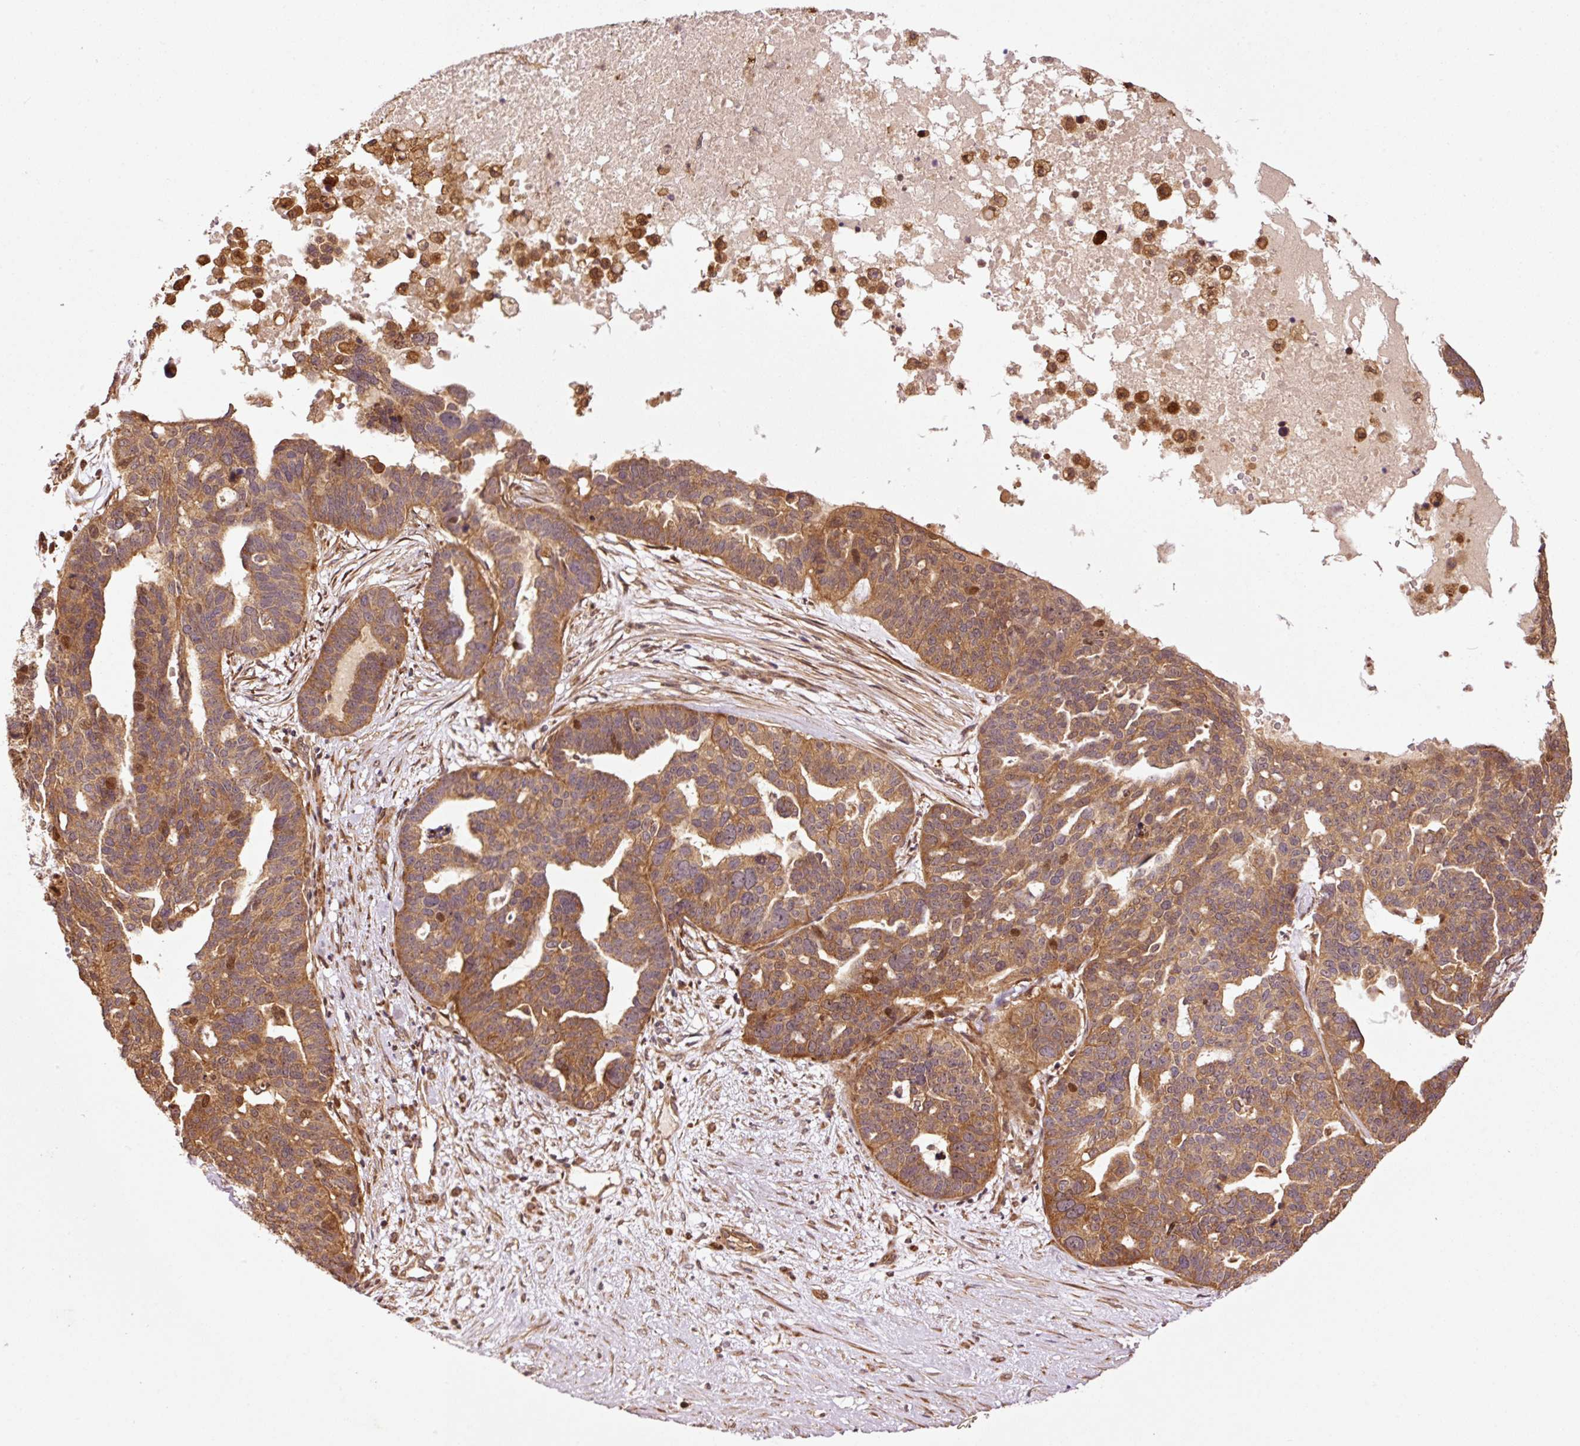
{"staining": {"intensity": "moderate", "quantity": ">75%", "location": "cytoplasmic/membranous"}, "tissue": "ovarian cancer", "cell_type": "Tumor cells", "image_type": "cancer", "snomed": [{"axis": "morphology", "description": "Cystadenocarcinoma, serous, NOS"}, {"axis": "topography", "description": "Ovary"}], "caption": "IHC histopathology image of human ovarian serous cystadenocarcinoma stained for a protein (brown), which demonstrates medium levels of moderate cytoplasmic/membranous positivity in approximately >75% of tumor cells.", "gene": "OXER1", "patient": {"sex": "female", "age": 59}}